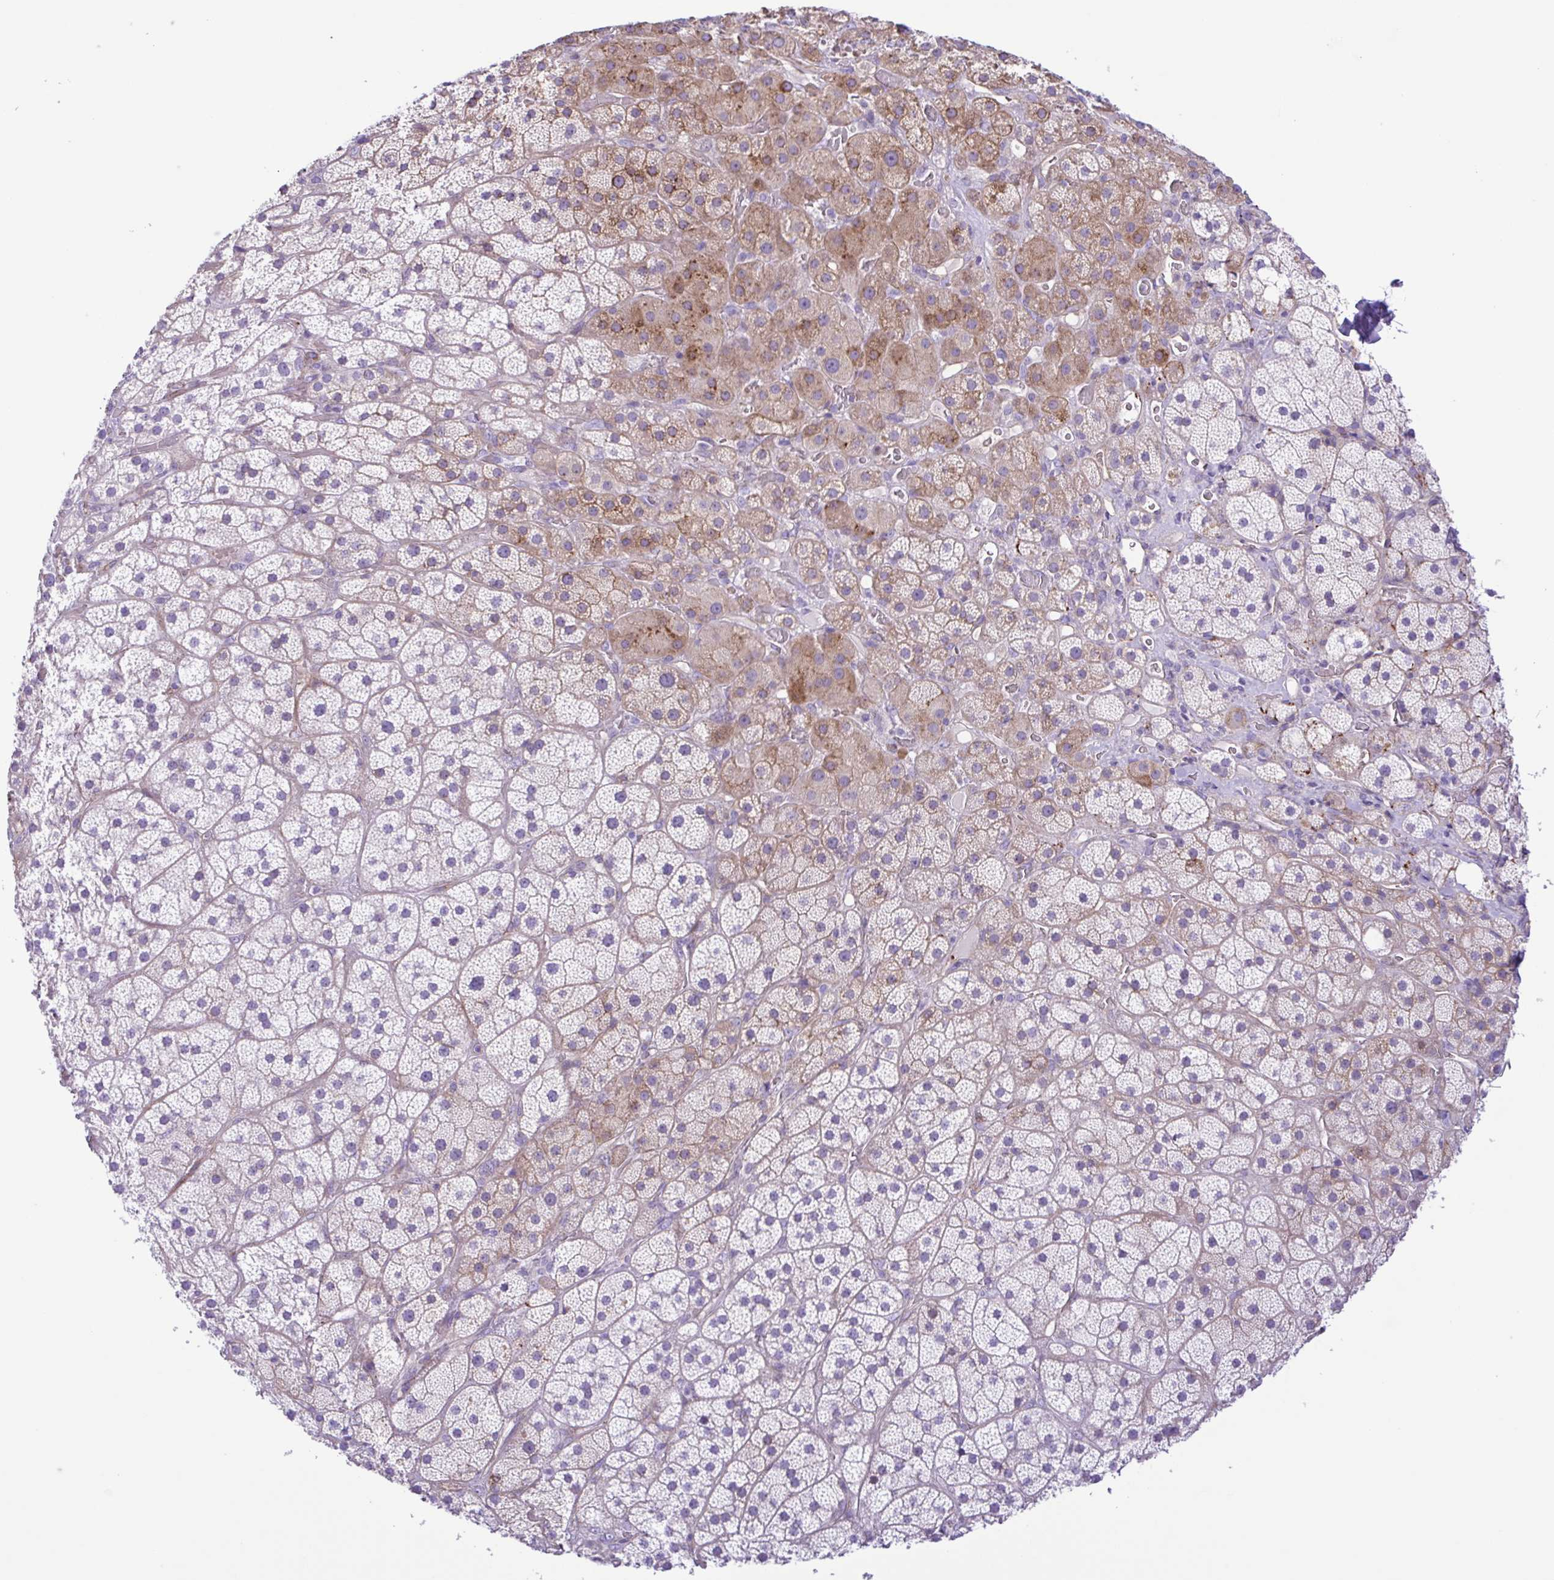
{"staining": {"intensity": "moderate", "quantity": "25%-75%", "location": "cytoplasmic/membranous"}, "tissue": "adrenal gland", "cell_type": "Glandular cells", "image_type": "normal", "snomed": [{"axis": "morphology", "description": "Normal tissue, NOS"}, {"axis": "topography", "description": "Adrenal gland"}], "caption": "Immunohistochemical staining of unremarkable adrenal gland shows medium levels of moderate cytoplasmic/membranous staining in about 25%-75% of glandular cells.", "gene": "FLT1", "patient": {"sex": "male", "age": 57}}